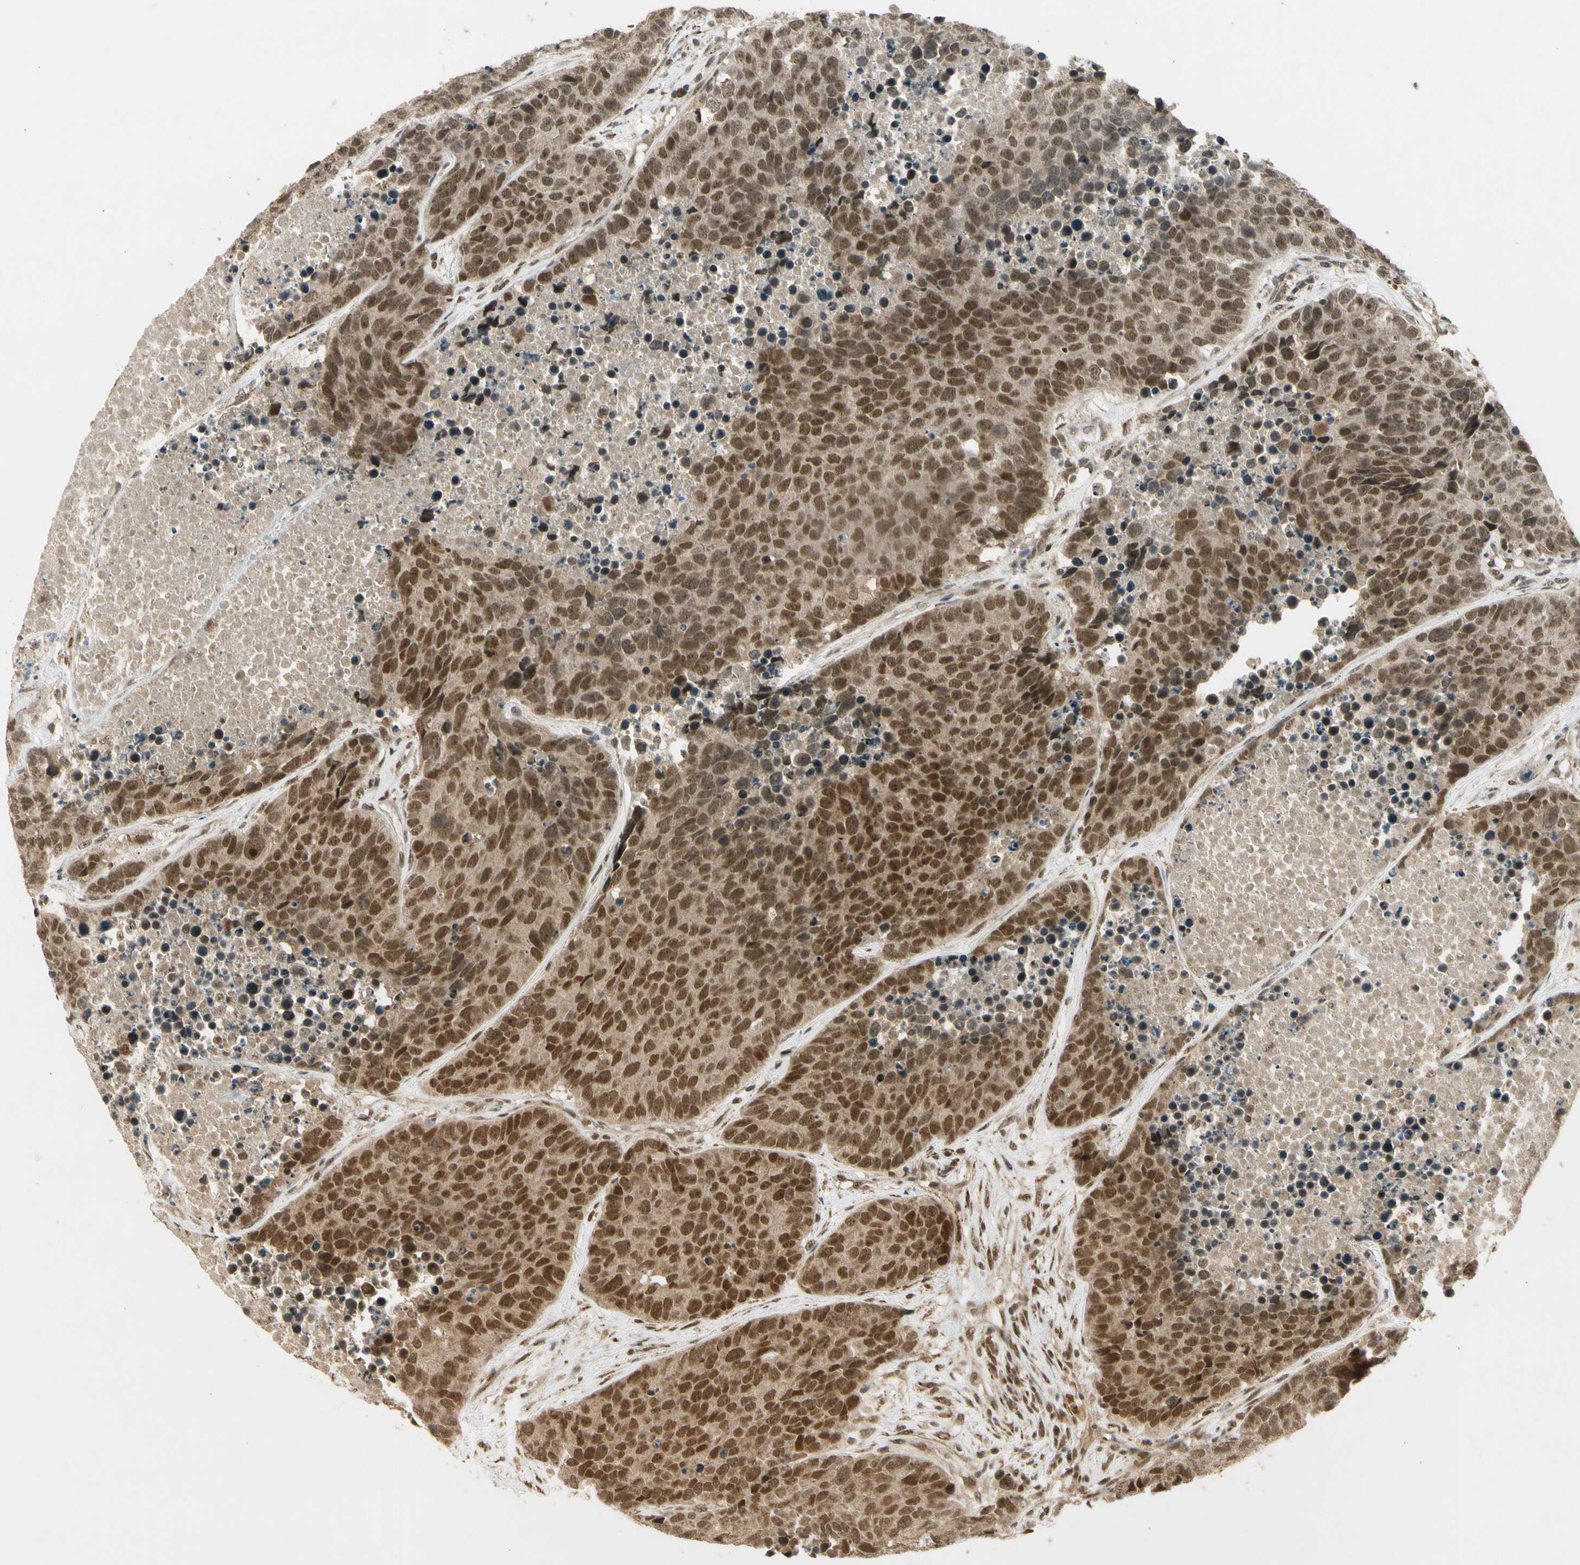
{"staining": {"intensity": "moderate", "quantity": ">75%", "location": "cytoplasmic/membranous,nuclear"}, "tissue": "carcinoid", "cell_type": "Tumor cells", "image_type": "cancer", "snomed": [{"axis": "morphology", "description": "Carcinoid, malignant, NOS"}, {"axis": "topography", "description": "Lung"}], "caption": "A histopathology image of human carcinoid stained for a protein reveals moderate cytoplasmic/membranous and nuclear brown staining in tumor cells. Ihc stains the protein of interest in brown and the nuclei are stained blue.", "gene": "ZNF135", "patient": {"sex": "male", "age": 60}}